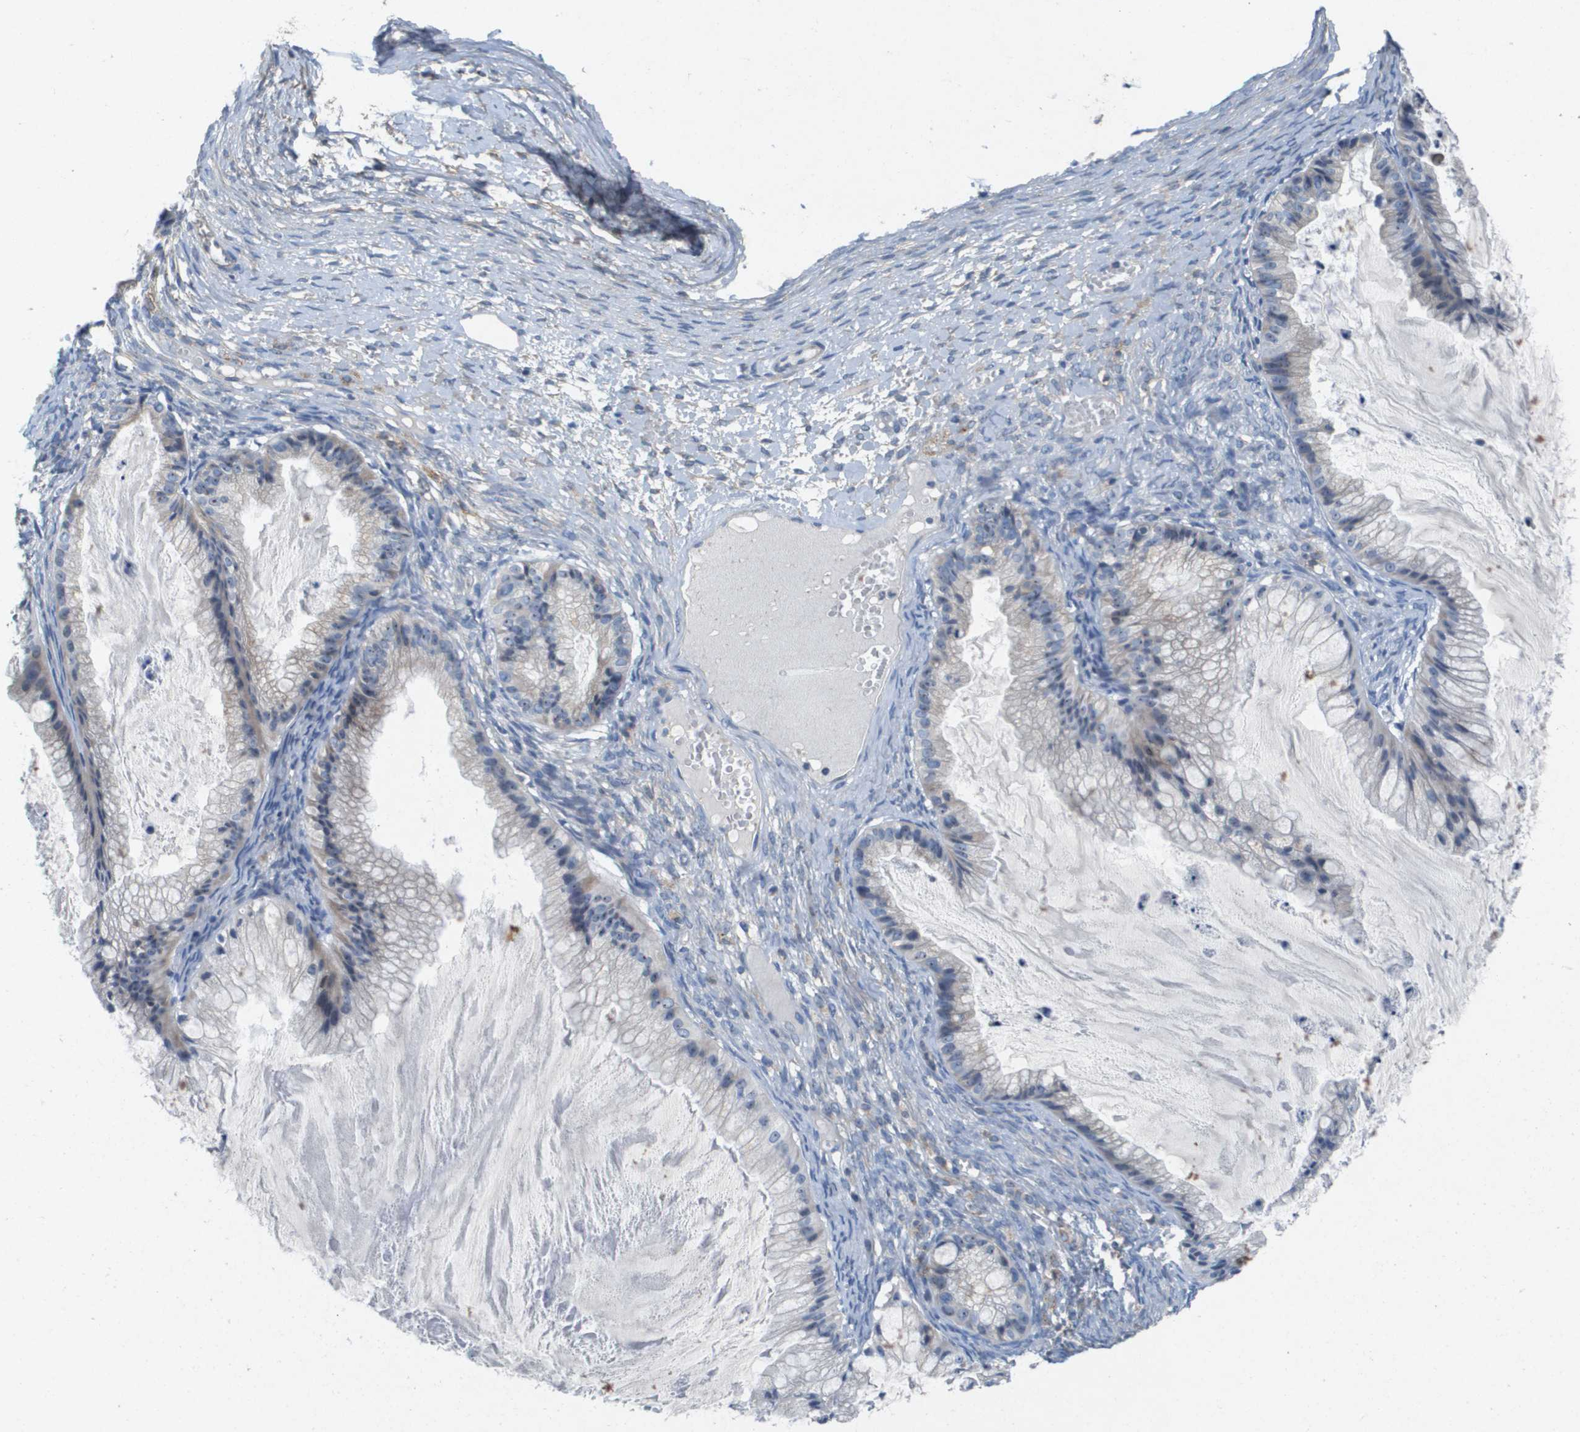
{"staining": {"intensity": "negative", "quantity": "none", "location": "none"}, "tissue": "ovarian cancer", "cell_type": "Tumor cells", "image_type": "cancer", "snomed": [{"axis": "morphology", "description": "Cystadenocarcinoma, mucinous, NOS"}, {"axis": "topography", "description": "Ovary"}], "caption": "IHC histopathology image of human ovarian cancer (mucinous cystadenocarcinoma) stained for a protein (brown), which displays no positivity in tumor cells. Nuclei are stained in blue.", "gene": "B3GNT5", "patient": {"sex": "female", "age": 57}}